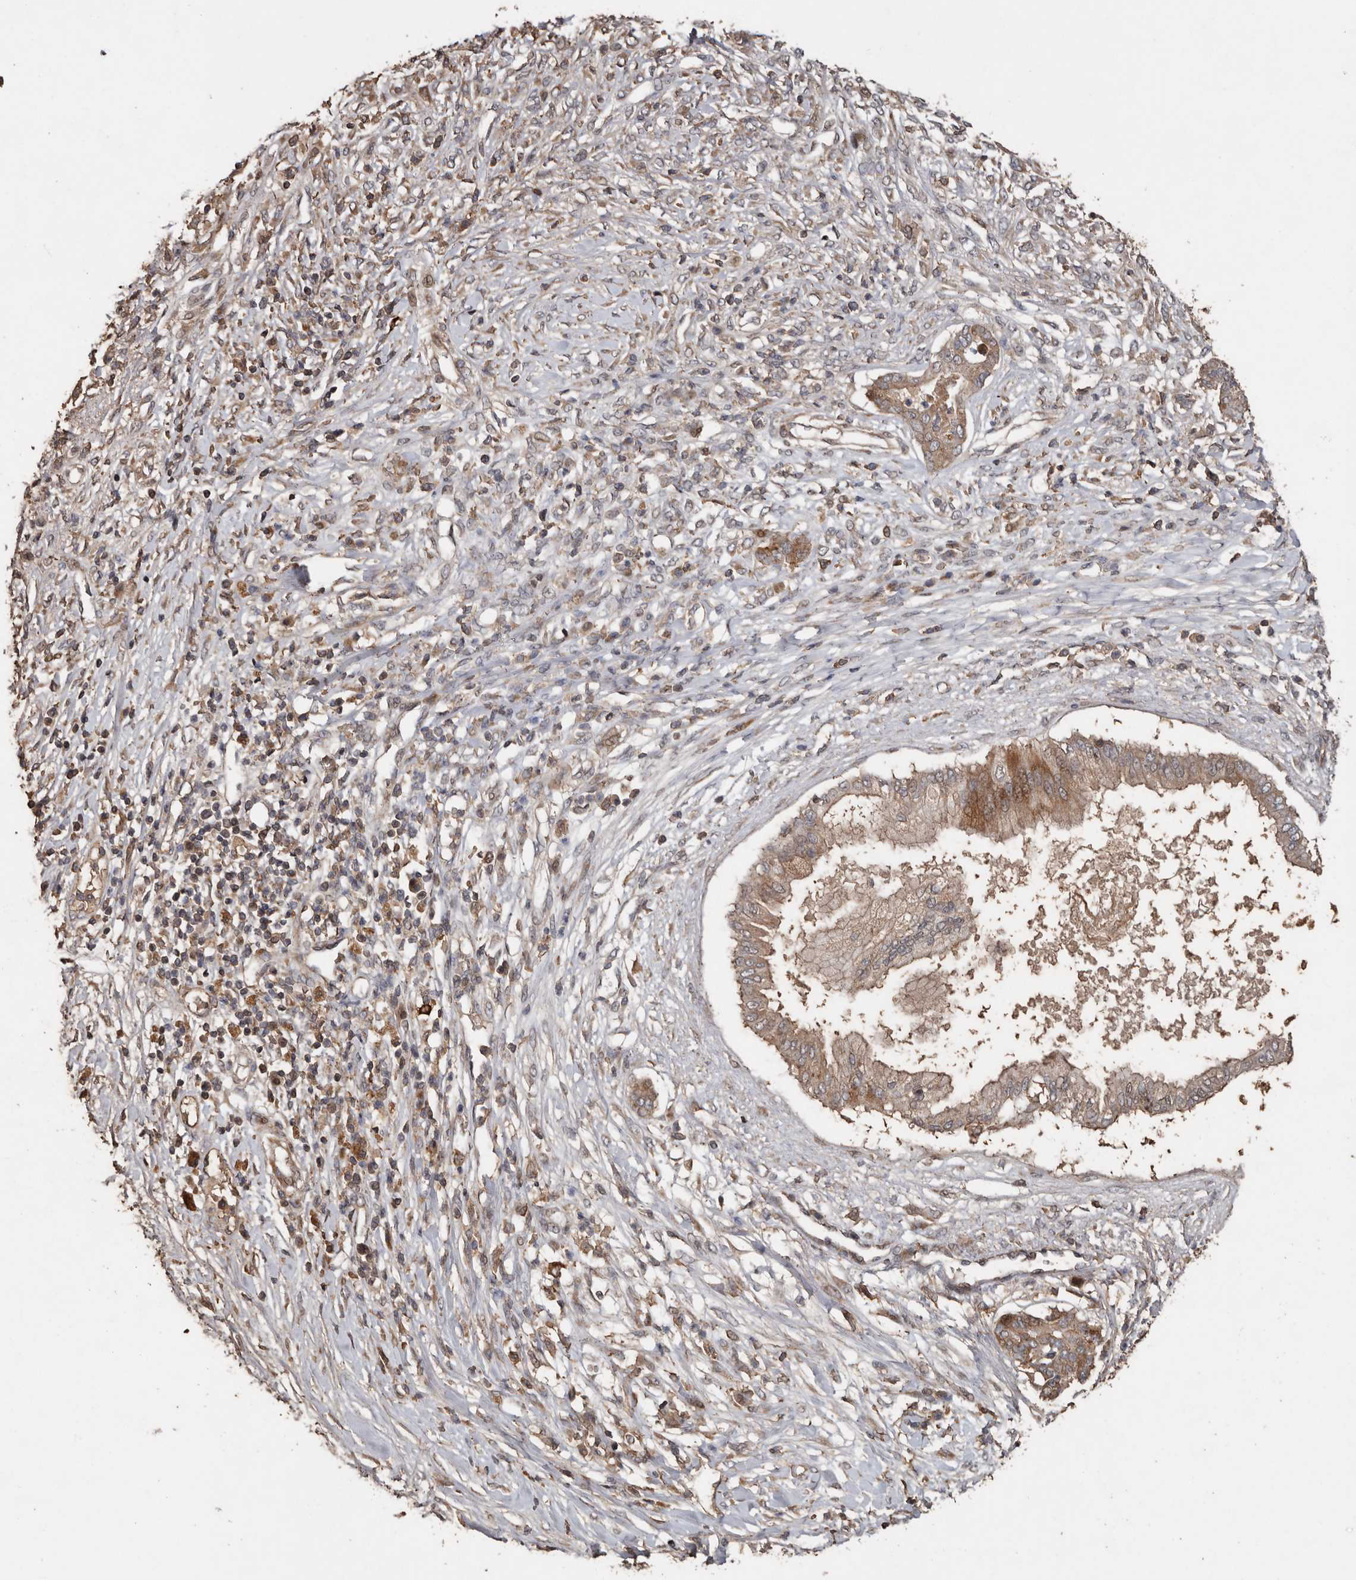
{"staining": {"intensity": "moderate", "quantity": ">75%", "location": "cytoplasmic/membranous"}, "tissue": "pancreatic cancer", "cell_type": "Tumor cells", "image_type": "cancer", "snomed": [{"axis": "morphology", "description": "Adenocarcinoma, NOS"}, {"axis": "topography", "description": "Pancreas"}], "caption": "The micrograph shows immunohistochemical staining of adenocarcinoma (pancreatic). There is moderate cytoplasmic/membranous expression is present in about >75% of tumor cells. The protein of interest is shown in brown color, while the nuclei are stained blue.", "gene": "RANBP17", "patient": {"sex": "female", "age": 56}}